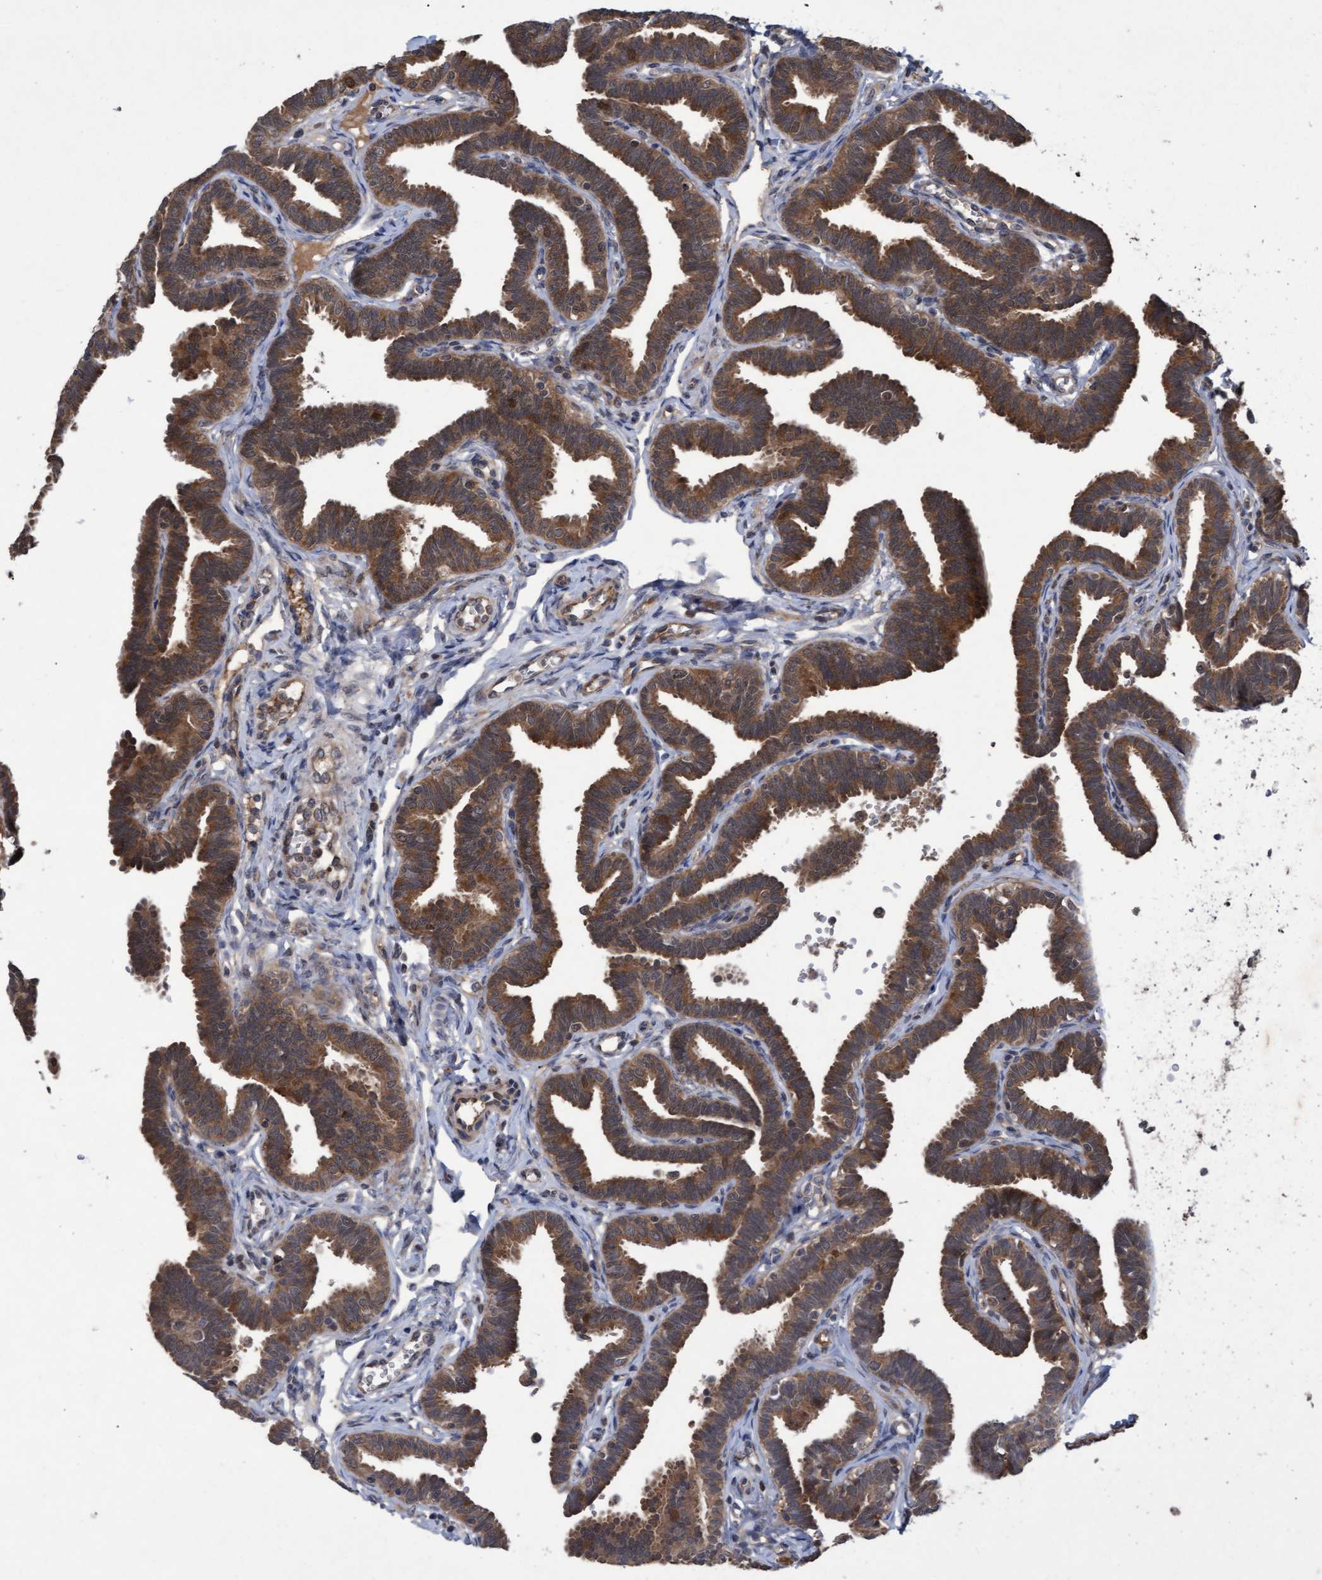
{"staining": {"intensity": "moderate", "quantity": ">75%", "location": "cytoplasmic/membranous"}, "tissue": "fallopian tube", "cell_type": "Glandular cells", "image_type": "normal", "snomed": [{"axis": "morphology", "description": "Normal tissue, NOS"}, {"axis": "topography", "description": "Fallopian tube"}, {"axis": "topography", "description": "Ovary"}], "caption": "DAB immunohistochemical staining of normal human fallopian tube exhibits moderate cytoplasmic/membranous protein positivity in approximately >75% of glandular cells.", "gene": "PSMB6", "patient": {"sex": "female", "age": 23}}